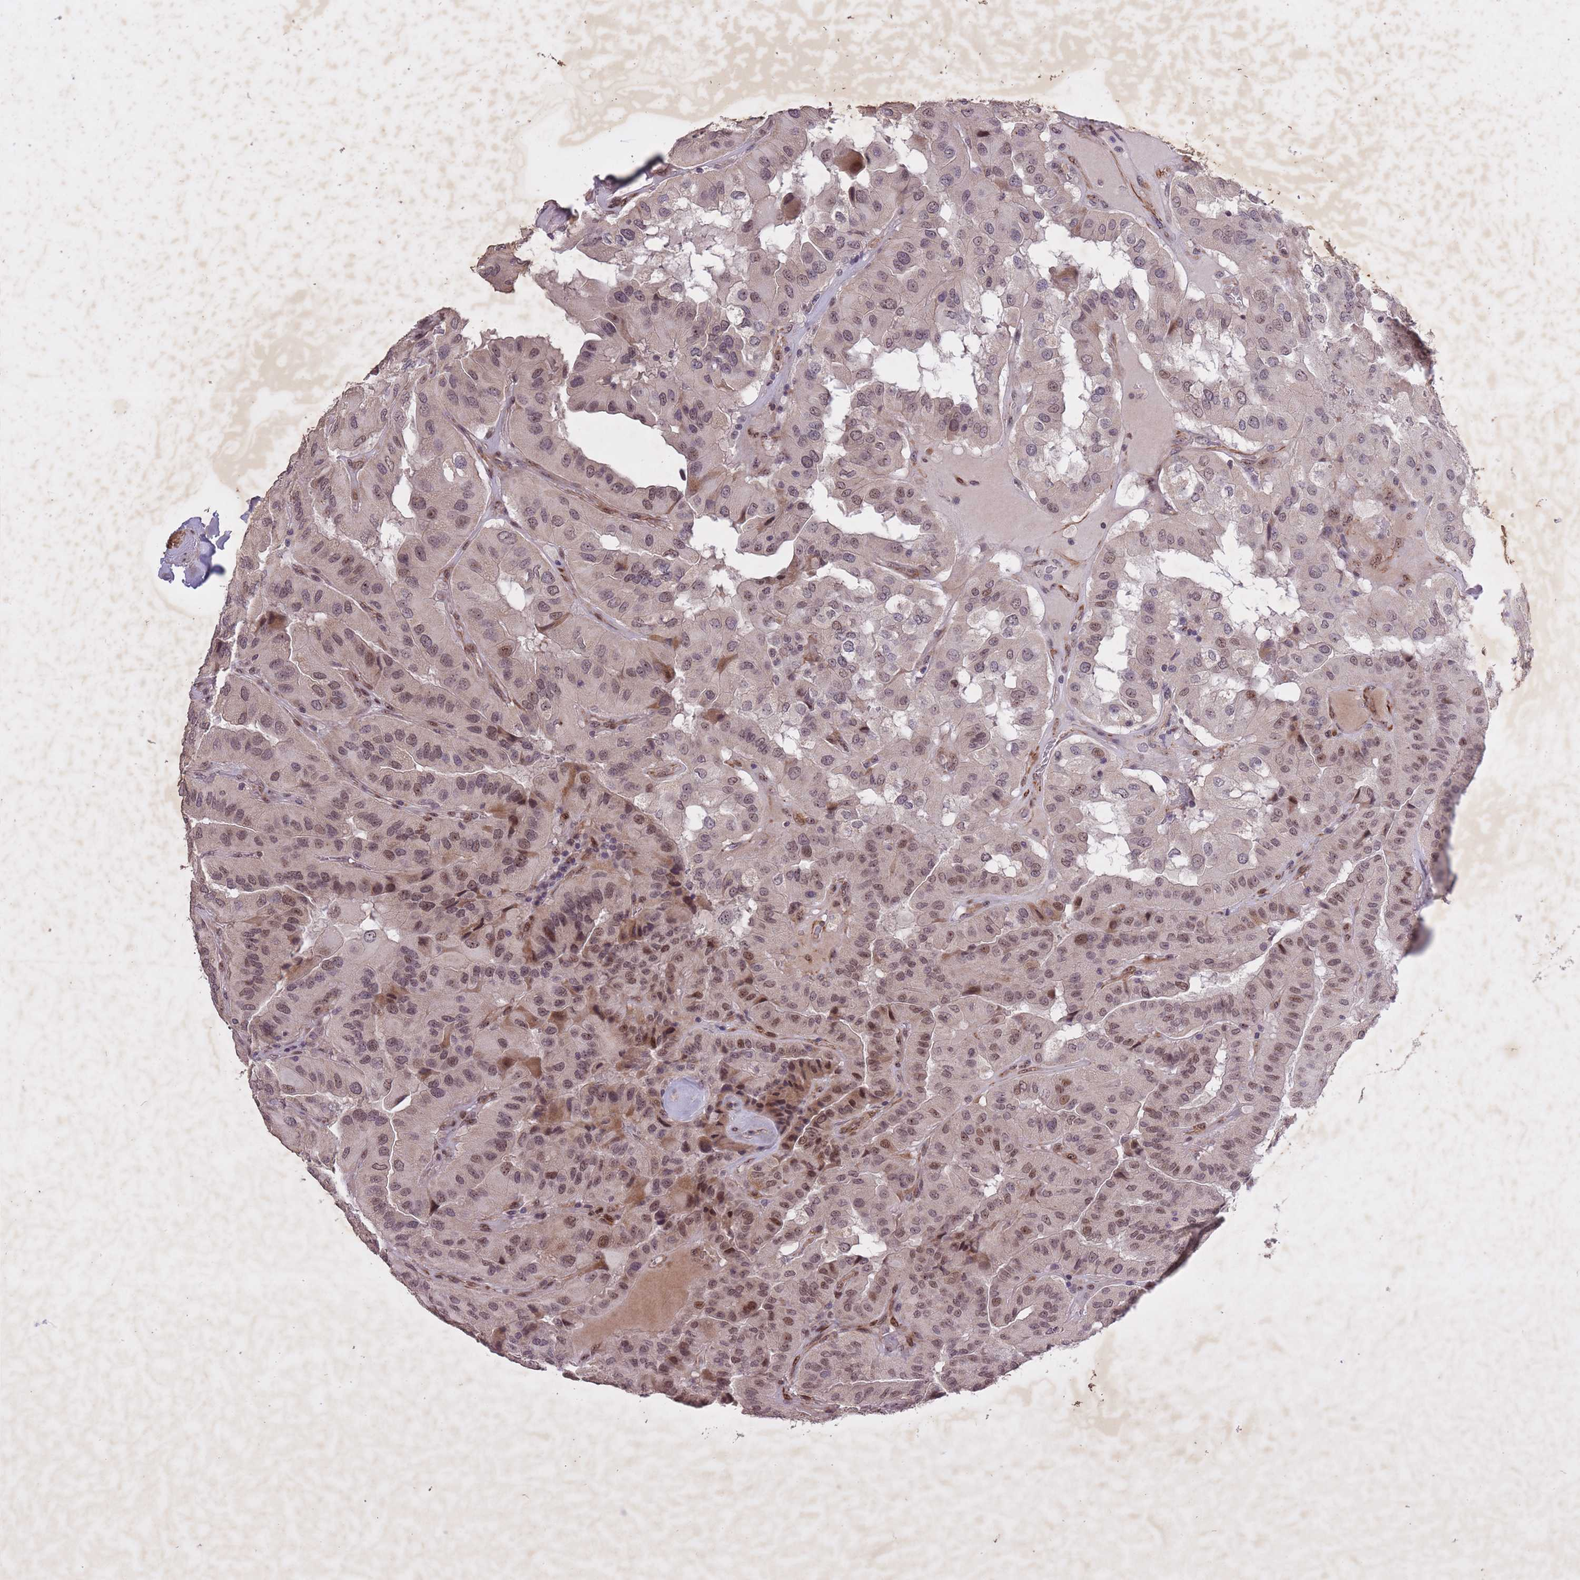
{"staining": {"intensity": "moderate", "quantity": ">75%", "location": "nuclear"}, "tissue": "thyroid cancer", "cell_type": "Tumor cells", "image_type": "cancer", "snomed": [{"axis": "morphology", "description": "Normal tissue, NOS"}, {"axis": "morphology", "description": "Papillary adenocarcinoma, NOS"}, {"axis": "topography", "description": "Thyroid gland"}], "caption": "IHC staining of thyroid cancer (papillary adenocarcinoma), which reveals medium levels of moderate nuclear positivity in approximately >75% of tumor cells indicating moderate nuclear protein expression. The staining was performed using DAB (brown) for protein detection and nuclei were counterstained in hematoxylin (blue).", "gene": "CBX6", "patient": {"sex": "female", "age": 59}}